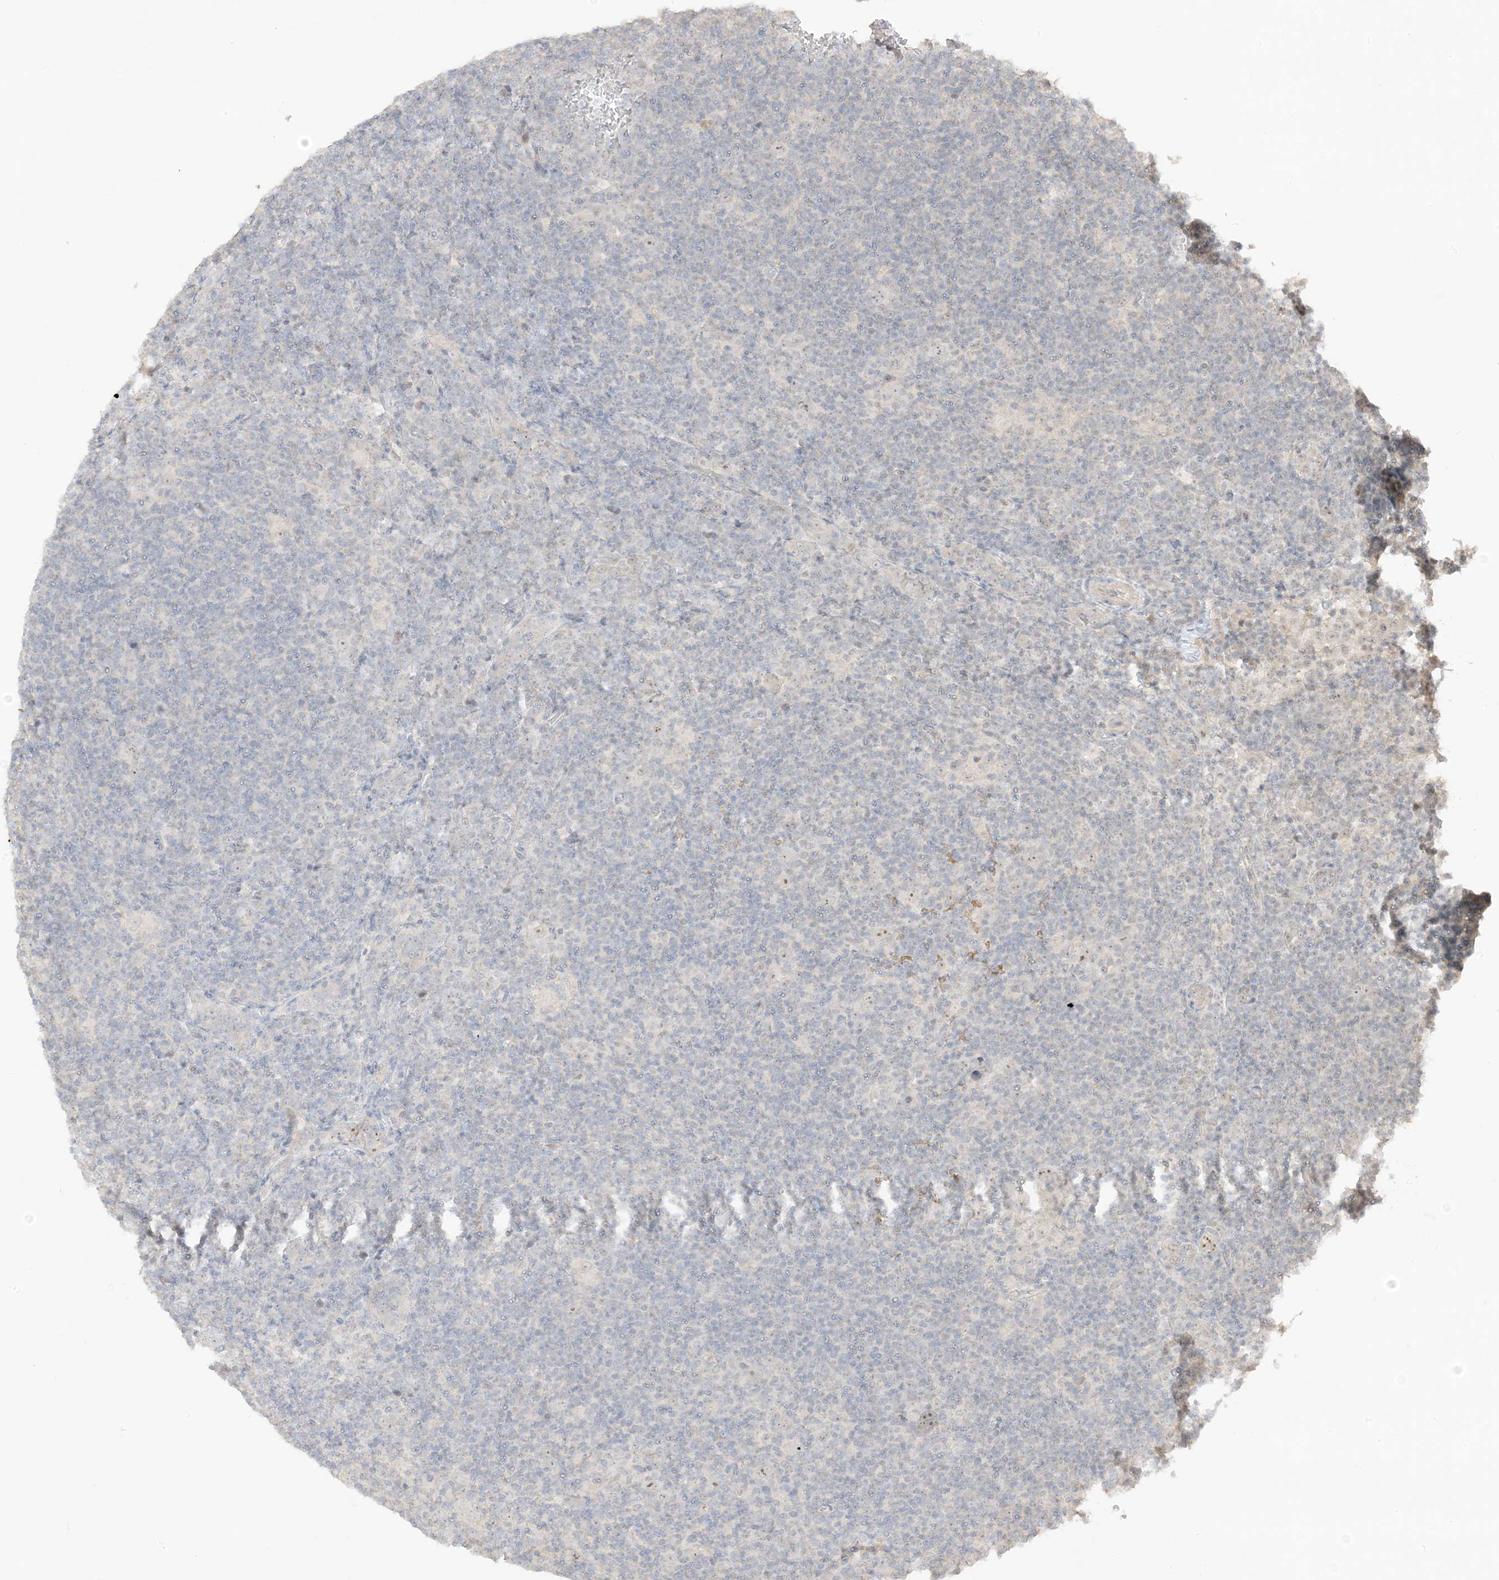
{"staining": {"intensity": "negative", "quantity": "none", "location": "none"}, "tissue": "lymphoma", "cell_type": "Tumor cells", "image_type": "cancer", "snomed": [{"axis": "morphology", "description": "Hodgkin's disease, NOS"}, {"axis": "topography", "description": "Lymph node"}], "caption": "Immunohistochemistry of Hodgkin's disease demonstrates no positivity in tumor cells.", "gene": "ETAA1", "patient": {"sex": "female", "age": 57}}